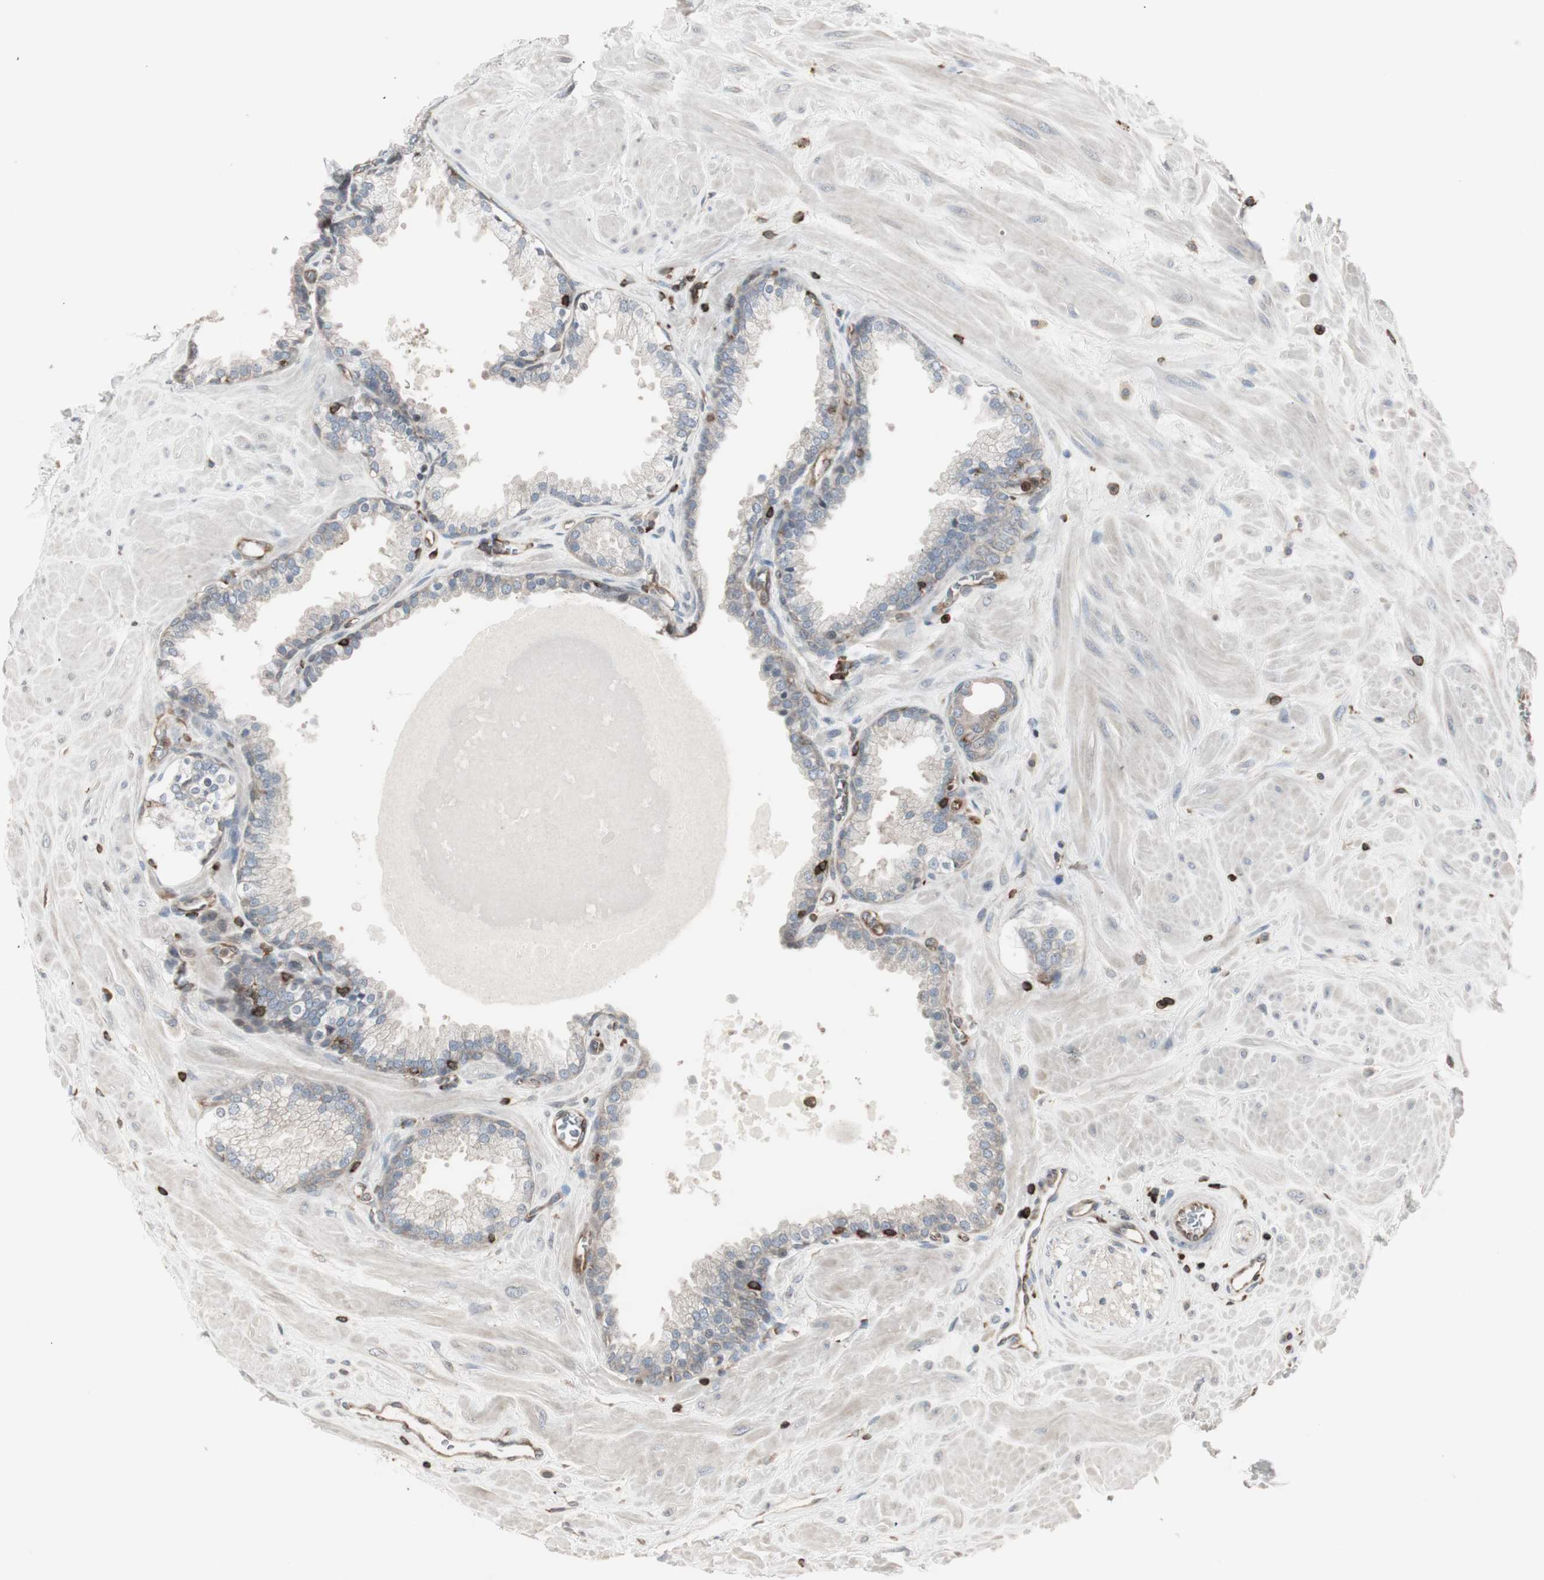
{"staining": {"intensity": "weak", "quantity": "25%-75%", "location": "cytoplasmic/membranous"}, "tissue": "prostate", "cell_type": "Glandular cells", "image_type": "normal", "snomed": [{"axis": "morphology", "description": "Normal tissue, NOS"}, {"axis": "topography", "description": "Prostate"}], "caption": "Protein staining exhibits weak cytoplasmic/membranous expression in about 25%-75% of glandular cells in benign prostate.", "gene": "ARHGEF1", "patient": {"sex": "male", "age": 51}}